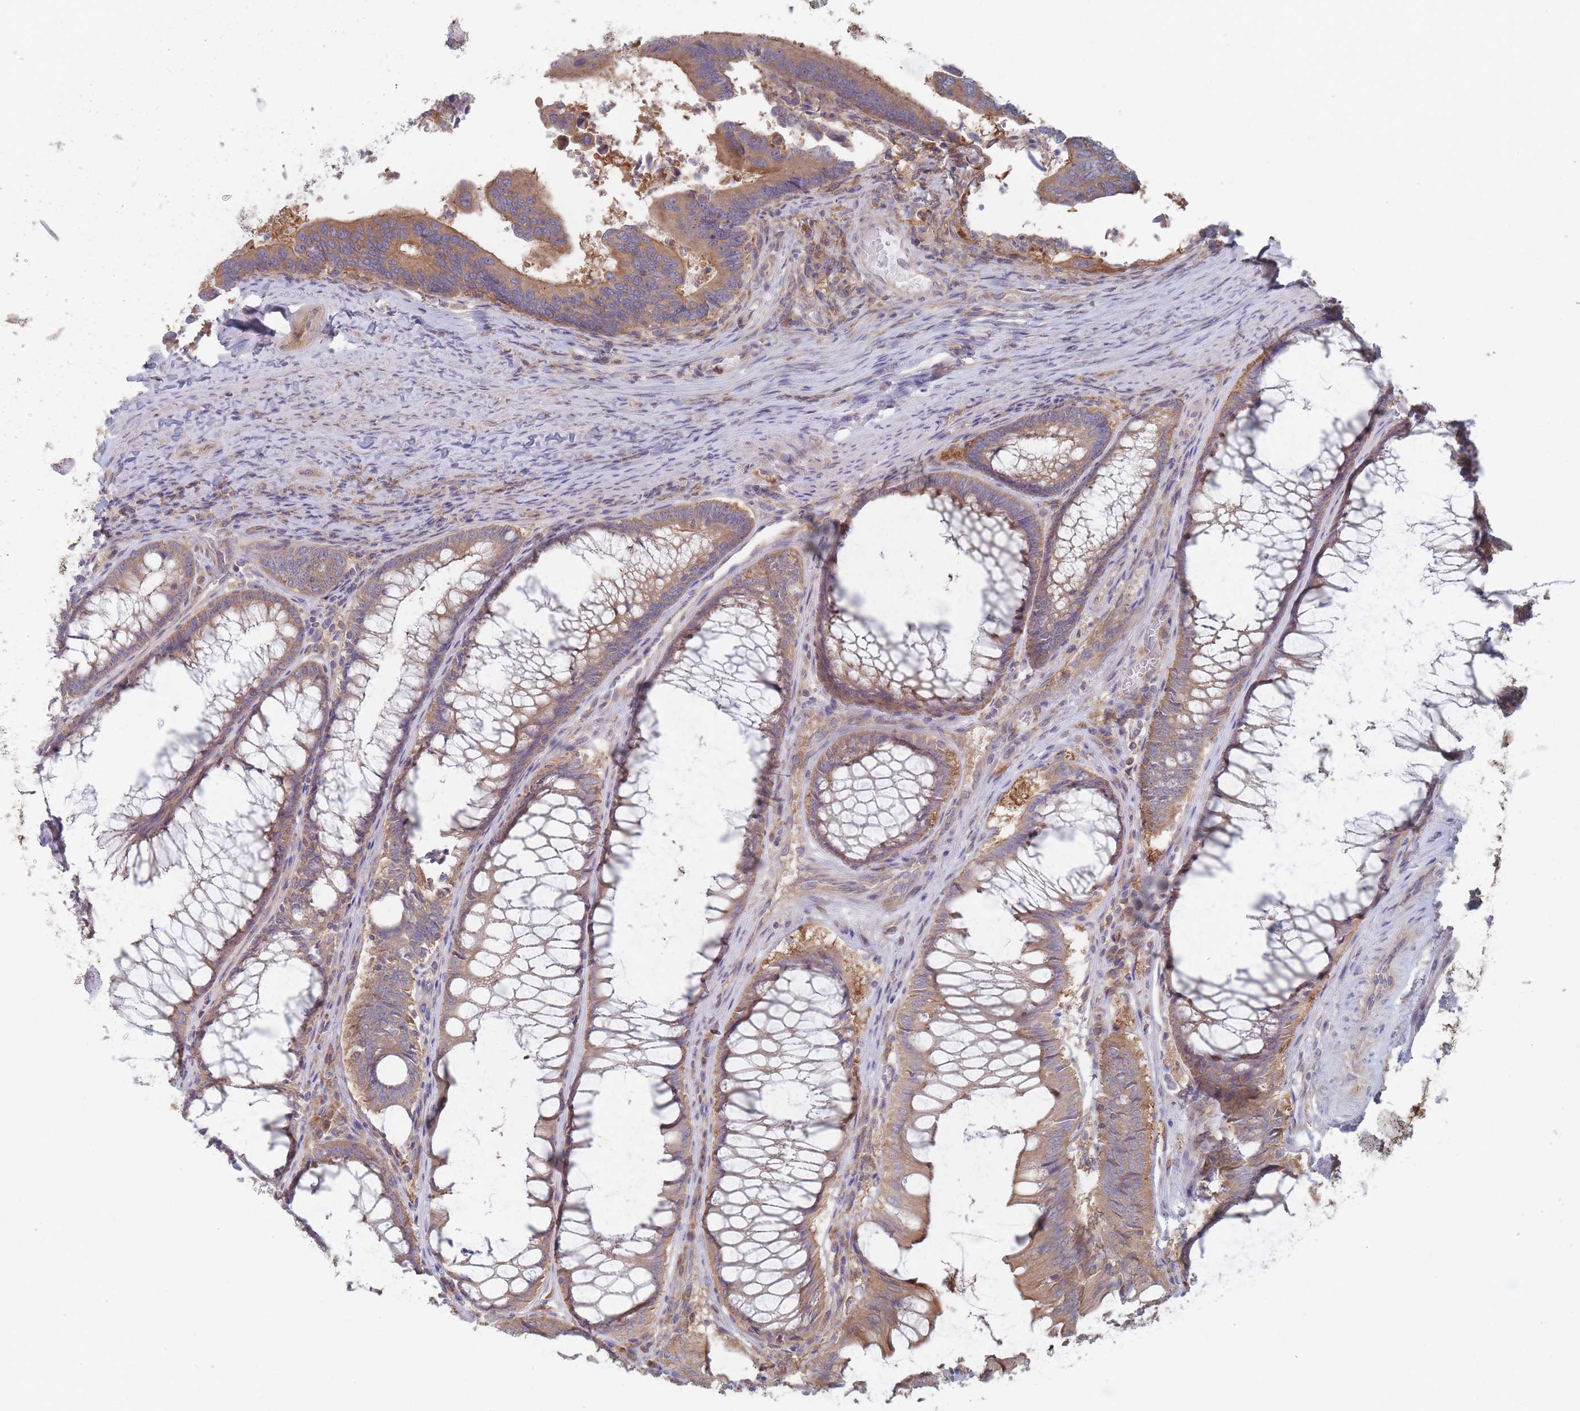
{"staining": {"intensity": "moderate", "quantity": ">75%", "location": "cytoplasmic/membranous"}, "tissue": "colorectal cancer", "cell_type": "Tumor cells", "image_type": "cancer", "snomed": [{"axis": "morphology", "description": "Adenocarcinoma, NOS"}, {"axis": "topography", "description": "Colon"}], "caption": "Human colorectal cancer stained with a protein marker shows moderate staining in tumor cells.", "gene": "EFCC1", "patient": {"sex": "female", "age": 67}}